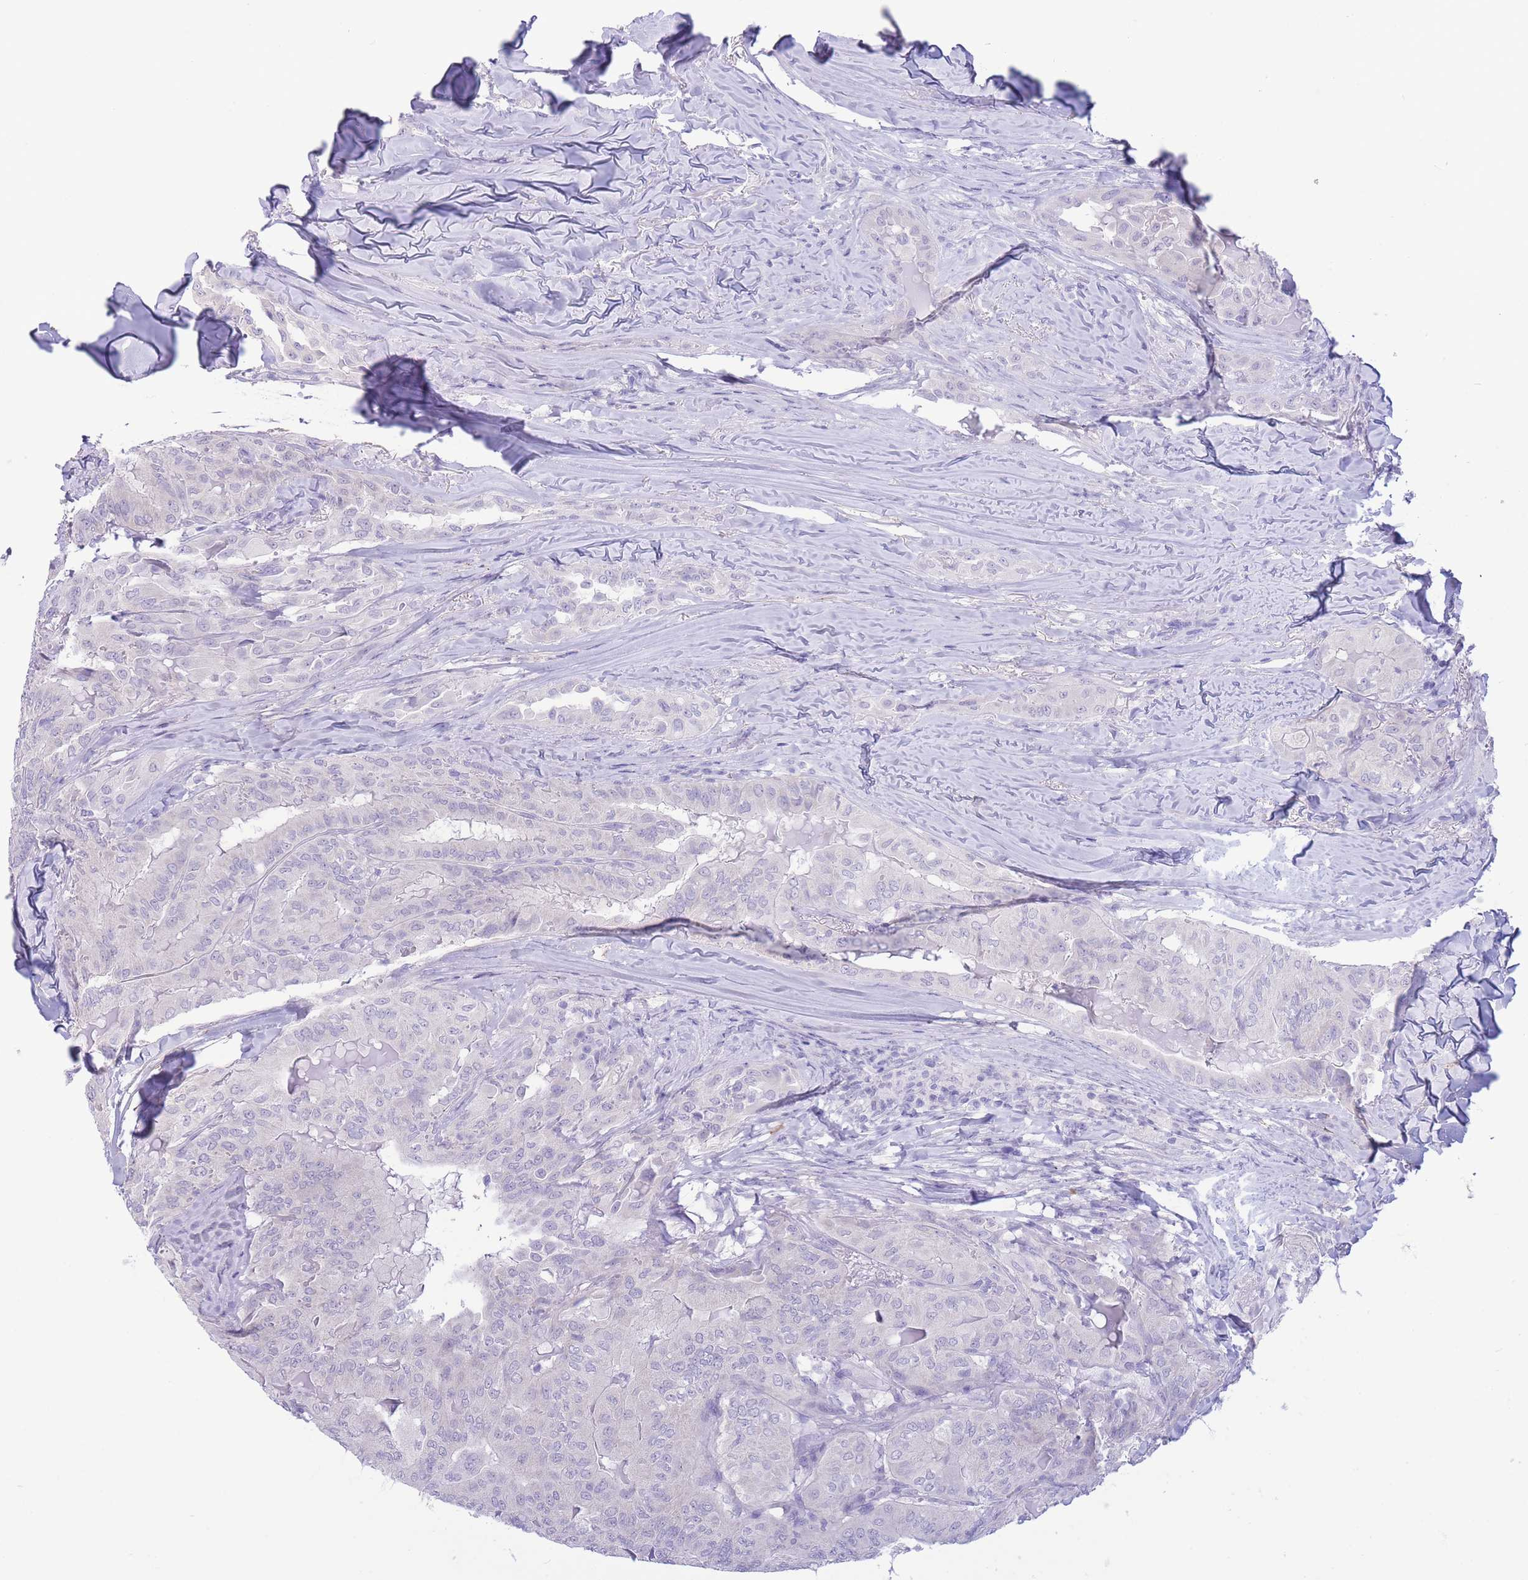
{"staining": {"intensity": "negative", "quantity": "none", "location": "none"}, "tissue": "thyroid cancer", "cell_type": "Tumor cells", "image_type": "cancer", "snomed": [{"axis": "morphology", "description": "Papillary adenocarcinoma, NOS"}, {"axis": "topography", "description": "Thyroid gland"}], "caption": "Thyroid cancer (papillary adenocarcinoma) was stained to show a protein in brown. There is no significant expression in tumor cells. (DAB (3,3'-diaminobenzidine) IHC visualized using brightfield microscopy, high magnification).", "gene": "ASAP3", "patient": {"sex": "female", "age": 68}}